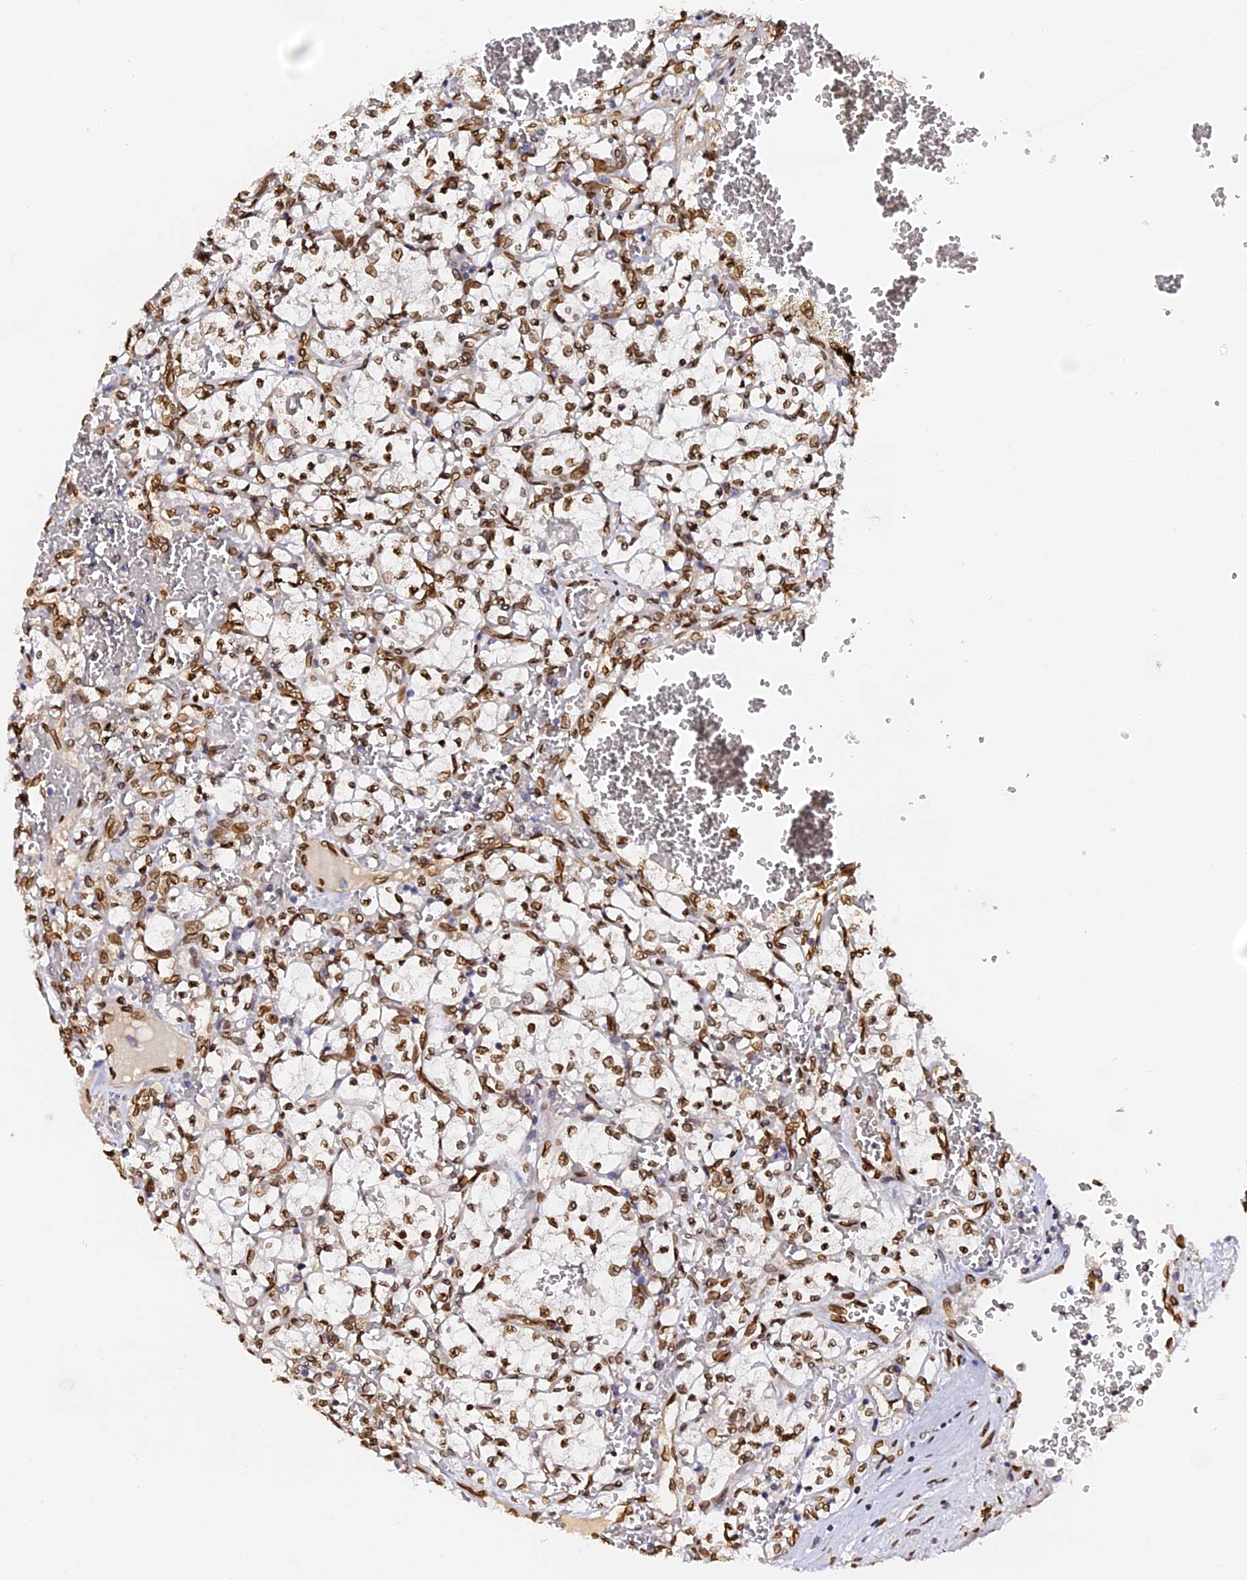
{"staining": {"intensity": "strong", "quantity": ">75%", "location": "cytoplasmic/membranous,nuclear"}, "tissue": "renal cancer", "cell_type": "Tumor cells", "image_type": "cancer", "snomed": [{"axis": "morphology", "description": "Adenocarcinoma, NOS"}, {"axis": "topography", "description": "Kidney"}], "caption": "This image exhibits IHC staining of adenocarcinoma (renal), with high strong cytoplasmic/membranous and nuclear staining in about >75% of tumor cells.", "gene": "ANAPC5", "patient": {"sex": "female", "age": 69}}